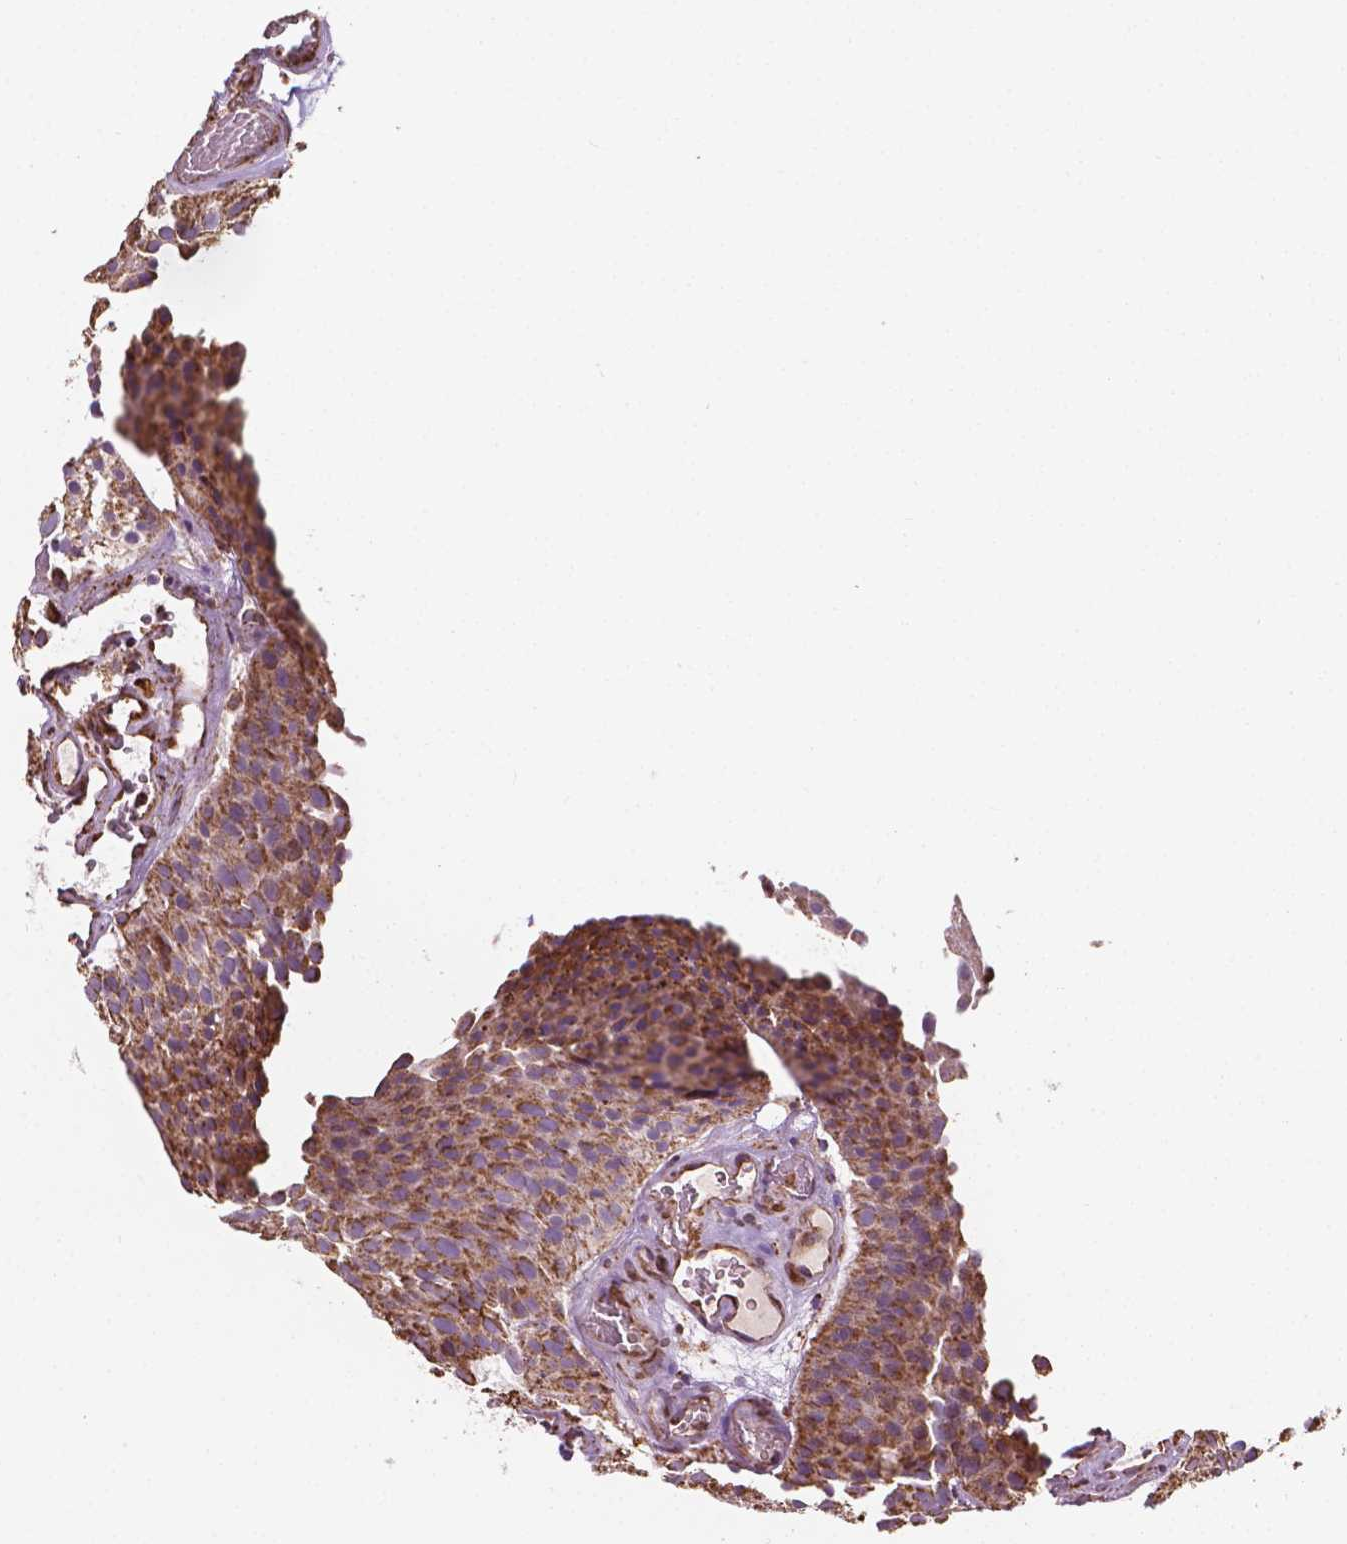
{"staining": {"intensity": "moderate", "quantity": ">75%", "location": "cytoplasmic/membranous"}, "tissue": "urothelial cancer", "cell_type": "Tumor cells", "image_type": "cancer", "snomed": [{"axis": "morphology", "description": "Urothelial carcinoma, Low grade"}, {"axis": "topography", "description": "Urinary bladder"}], "caption": "Protein expression by IHC demonstrates moderate cytoplasmic/membranous positivity in about >75% of tumor cells in urothelial carcinoma (low-grade).", "gene": "HS3ST3A1", "patient": {"sex": "female", "age": 87}}